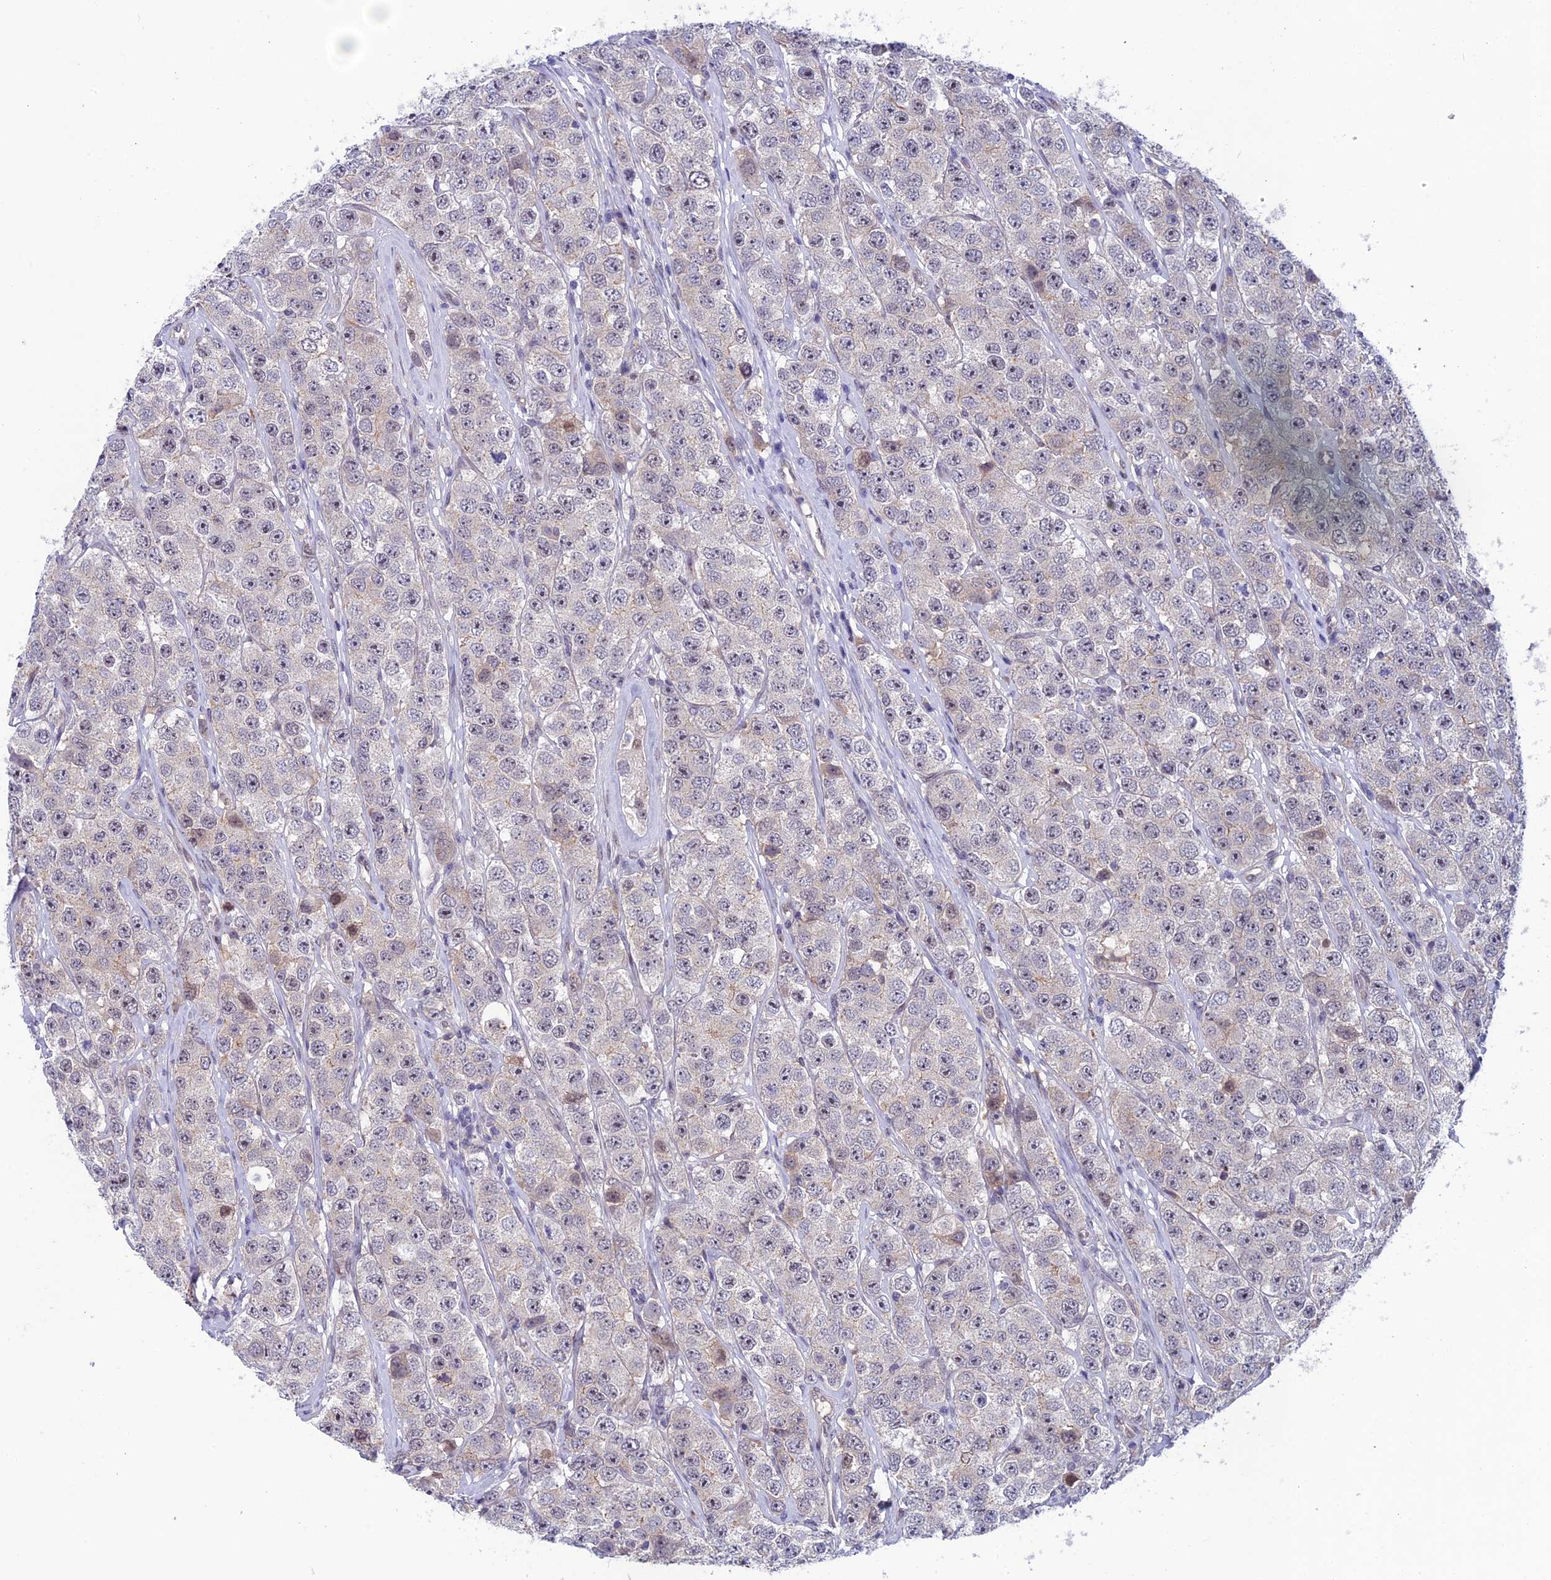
{"staining": {"intensity": "negative", "quantity": "none", "location": "none"}, "tissue": "testis cancer", "cell_type": "Tumor cells", "image_type": "cancer", "snomed": [{"axis": "morphology", "description": "Seminoma, NOS"}, {"axis": "topography", "description": "Testis"}], "caption": "High power microscopy histopathology image of an immunohistochemistry (IHC) photomicrograph of testis cancer (seminoma), revealing no significant expression in tumor cells.", "gene": "FKBPL", "patient": {"sex": "male", "age": 28}}